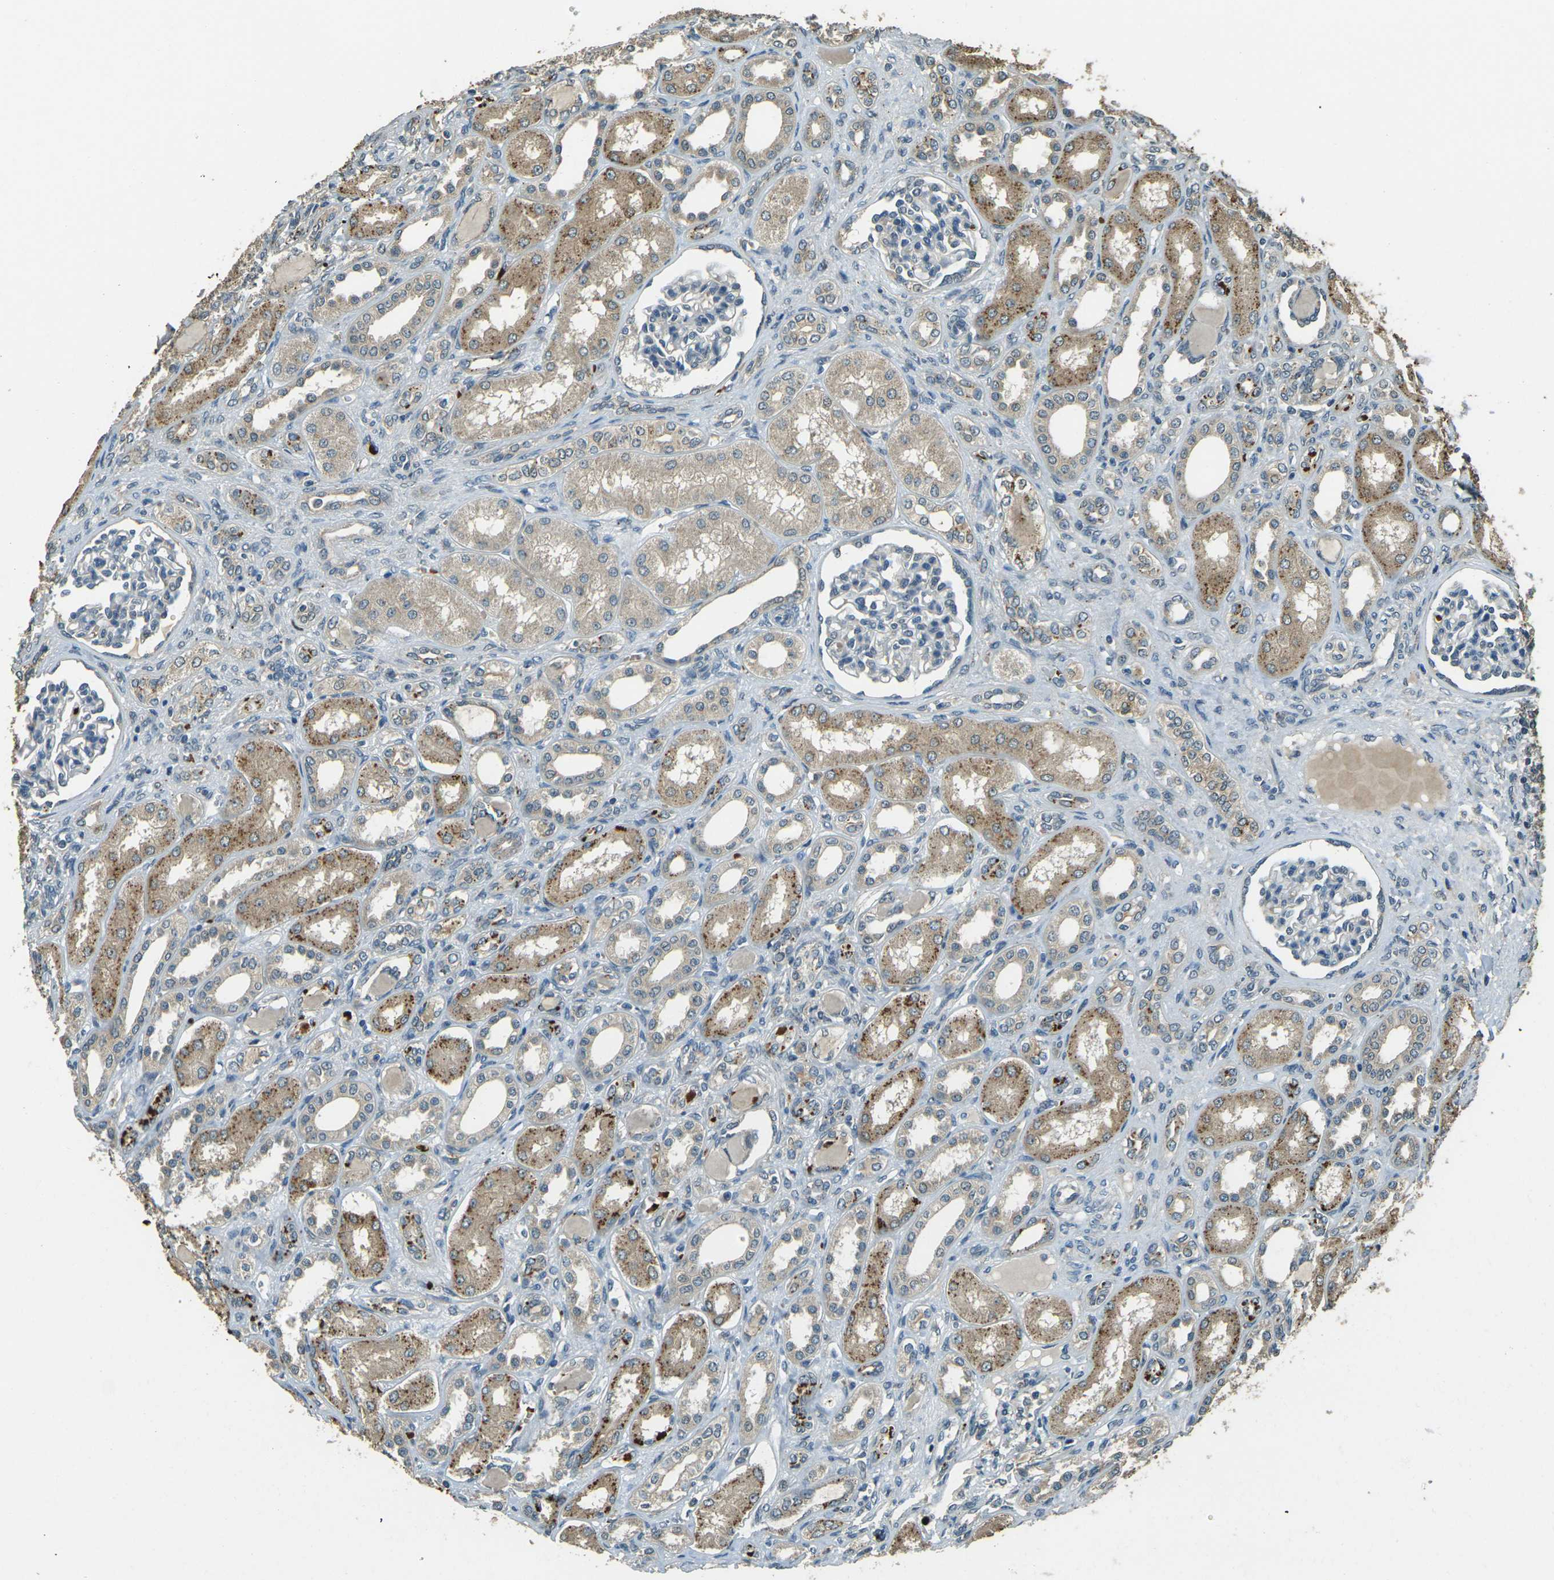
{"staining": {"intensity": "negative", "quantity": "none", "location": "none"}, "tissue": "kidney", "cell_type": "Cells in glomeruli", "image_type": "normal", "snomed": [{"axis": "morphology", "description": "Normal tissue, NOS"}, {"axis": "topography", "description": "Kidney"}], "caption": "The micrograph reveals no significant staining in cells in glomeruli of kidney. Nuclei are stained in blue.", "gene": "TOR1A", "patient": {"sex": "male", "age": 7}}